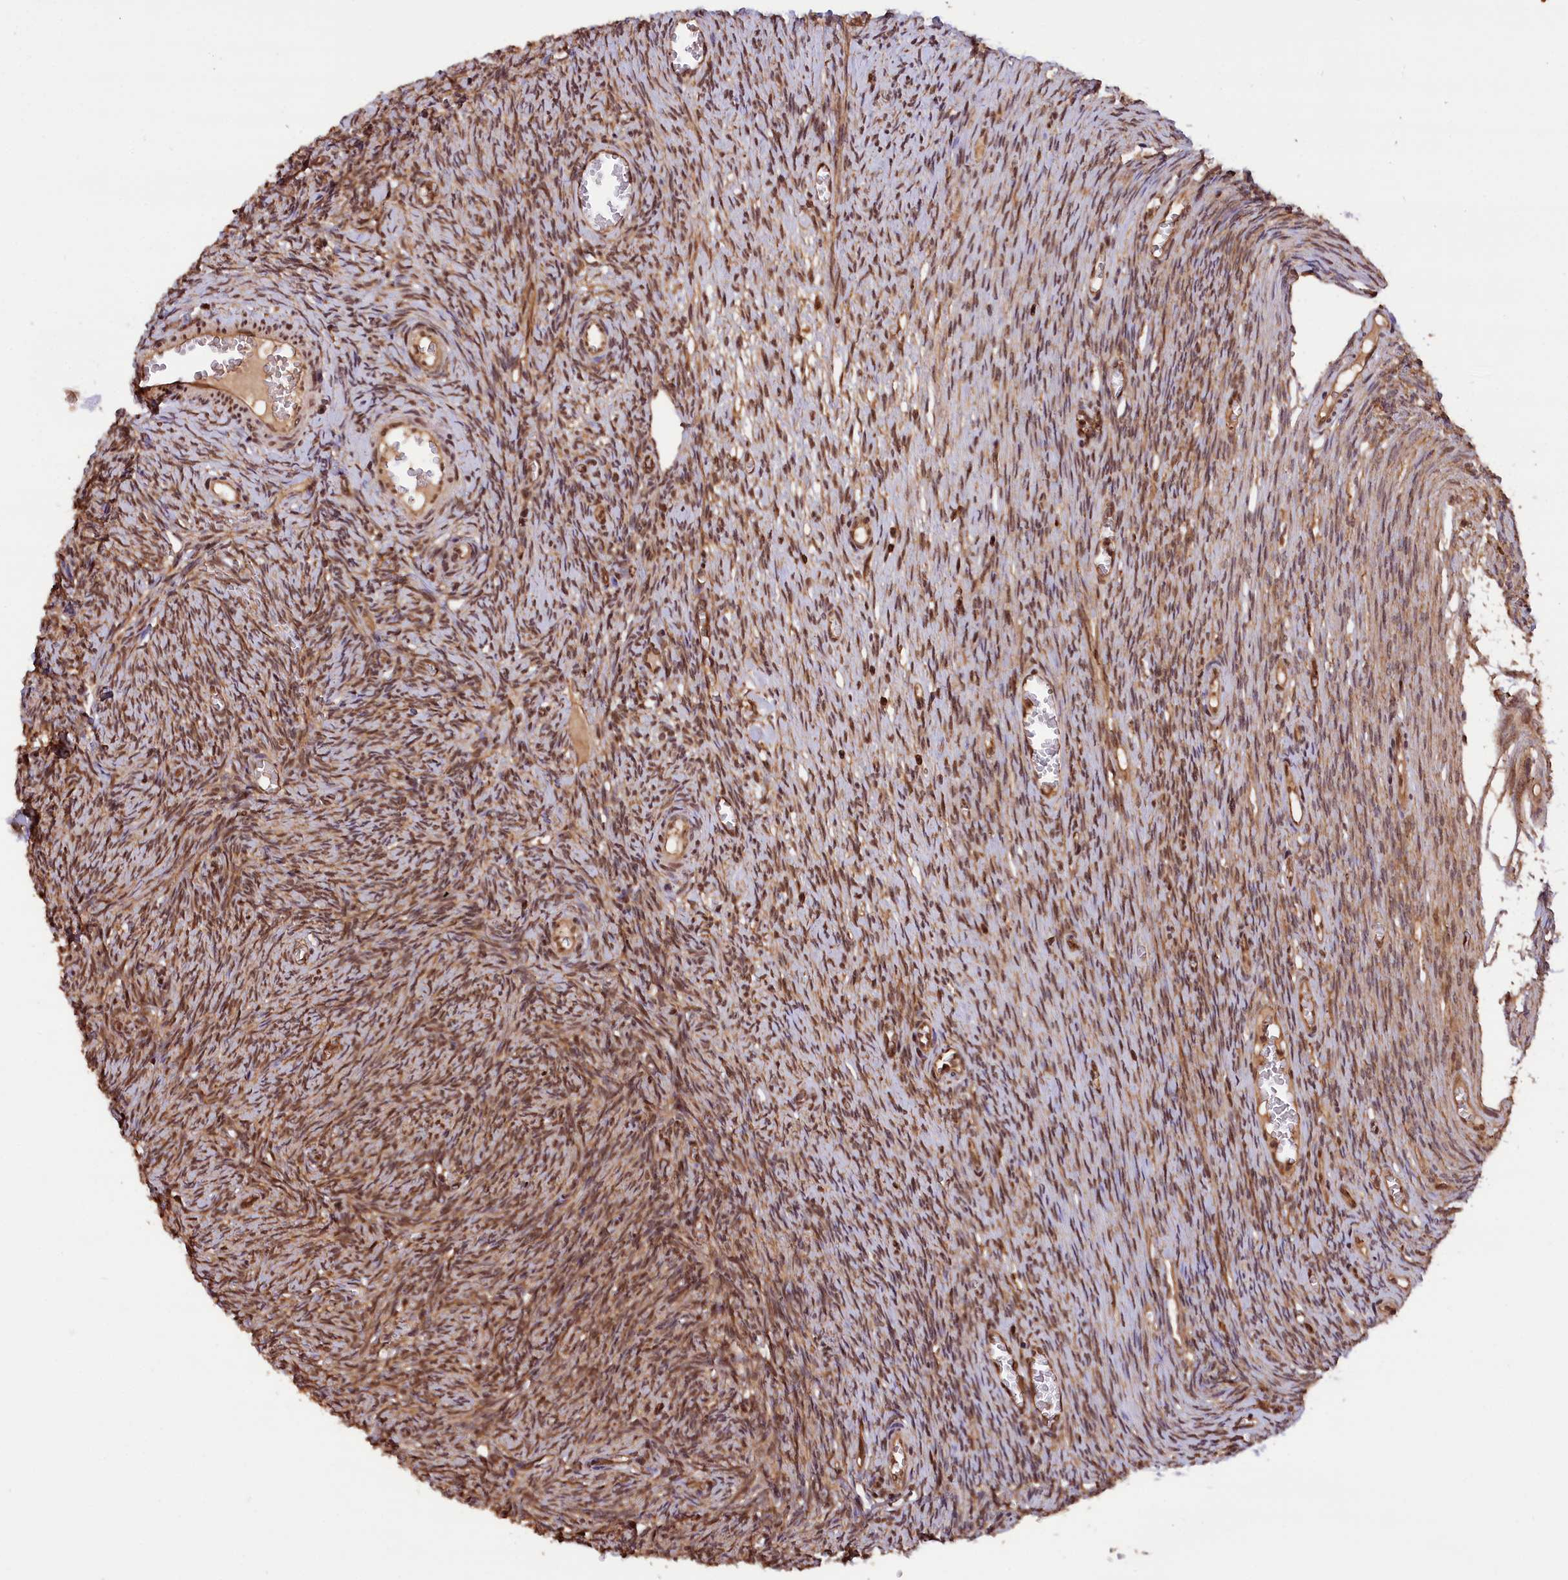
{"staining": {"intensity": "strong", "quantity": ">75%", "location": "cytoplasmic/membranous,nuclear"}, "tissue": "ovary", "cell_type": "Follicle cells", "image_type": "normal", "snomed": [{"axis": "morphology", "description": "Normal tissue, NOS"}, {"axis": "topography", "description": "Ovary"}], "caption": "A brown stain highlights strong cytoplasmic/membranous,nuclear positivity of a protein in follicle cells of benign human ovary. The staining is performed using DAB brown chromogen to label protein expression. The nuclei are counter-stained blue using hematoxylin.", "gene": "IST1", "patient": {"sex": "female", "age": 44}}